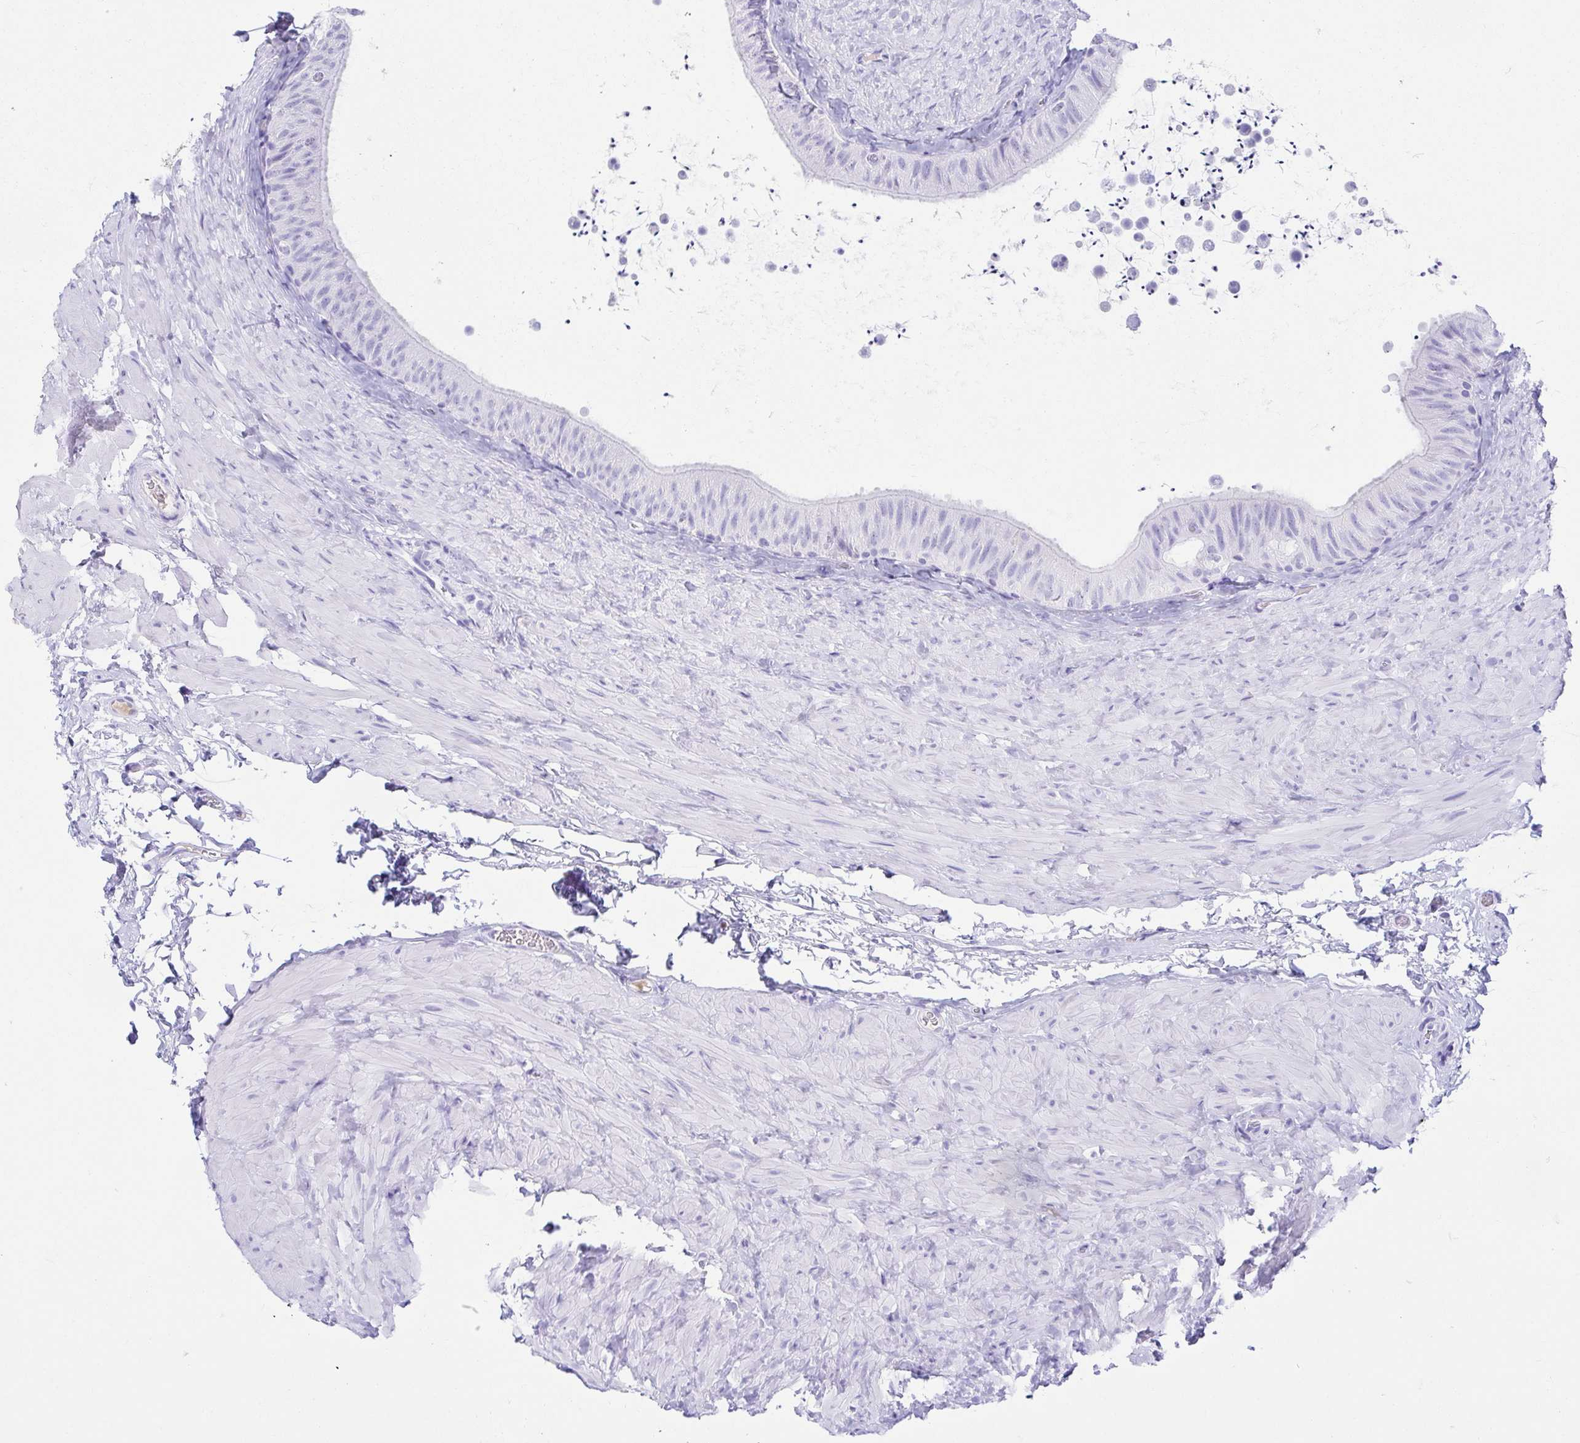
{"staining": {"intensity": "negative", "quantity": "none", "location": "none"}, "tissue": "epididymis", "cell_type": "Glandular cells", "image_type": "normal", "snomed": [{"axis": "morphology", "description": "Normal tissue, NOS"}, {"axis": "topography", "description": "Epididymis, spermatic cord, NOS"}, {"axis": "topography", "description": "Epididymis"}], "caption": "IHC image of benign epididymis: human epididymis stained with DAB (3,3'-diaminobenzidine) shows no significant protein positivity in glandular cells. (DAB (3,3'-diaminobenzidine) immunohistochemistry (IHC) visualized using brightfield microscopy, high magnification).", "gene": "GKN1", "patient": {"sex": "male", "age": 31}}